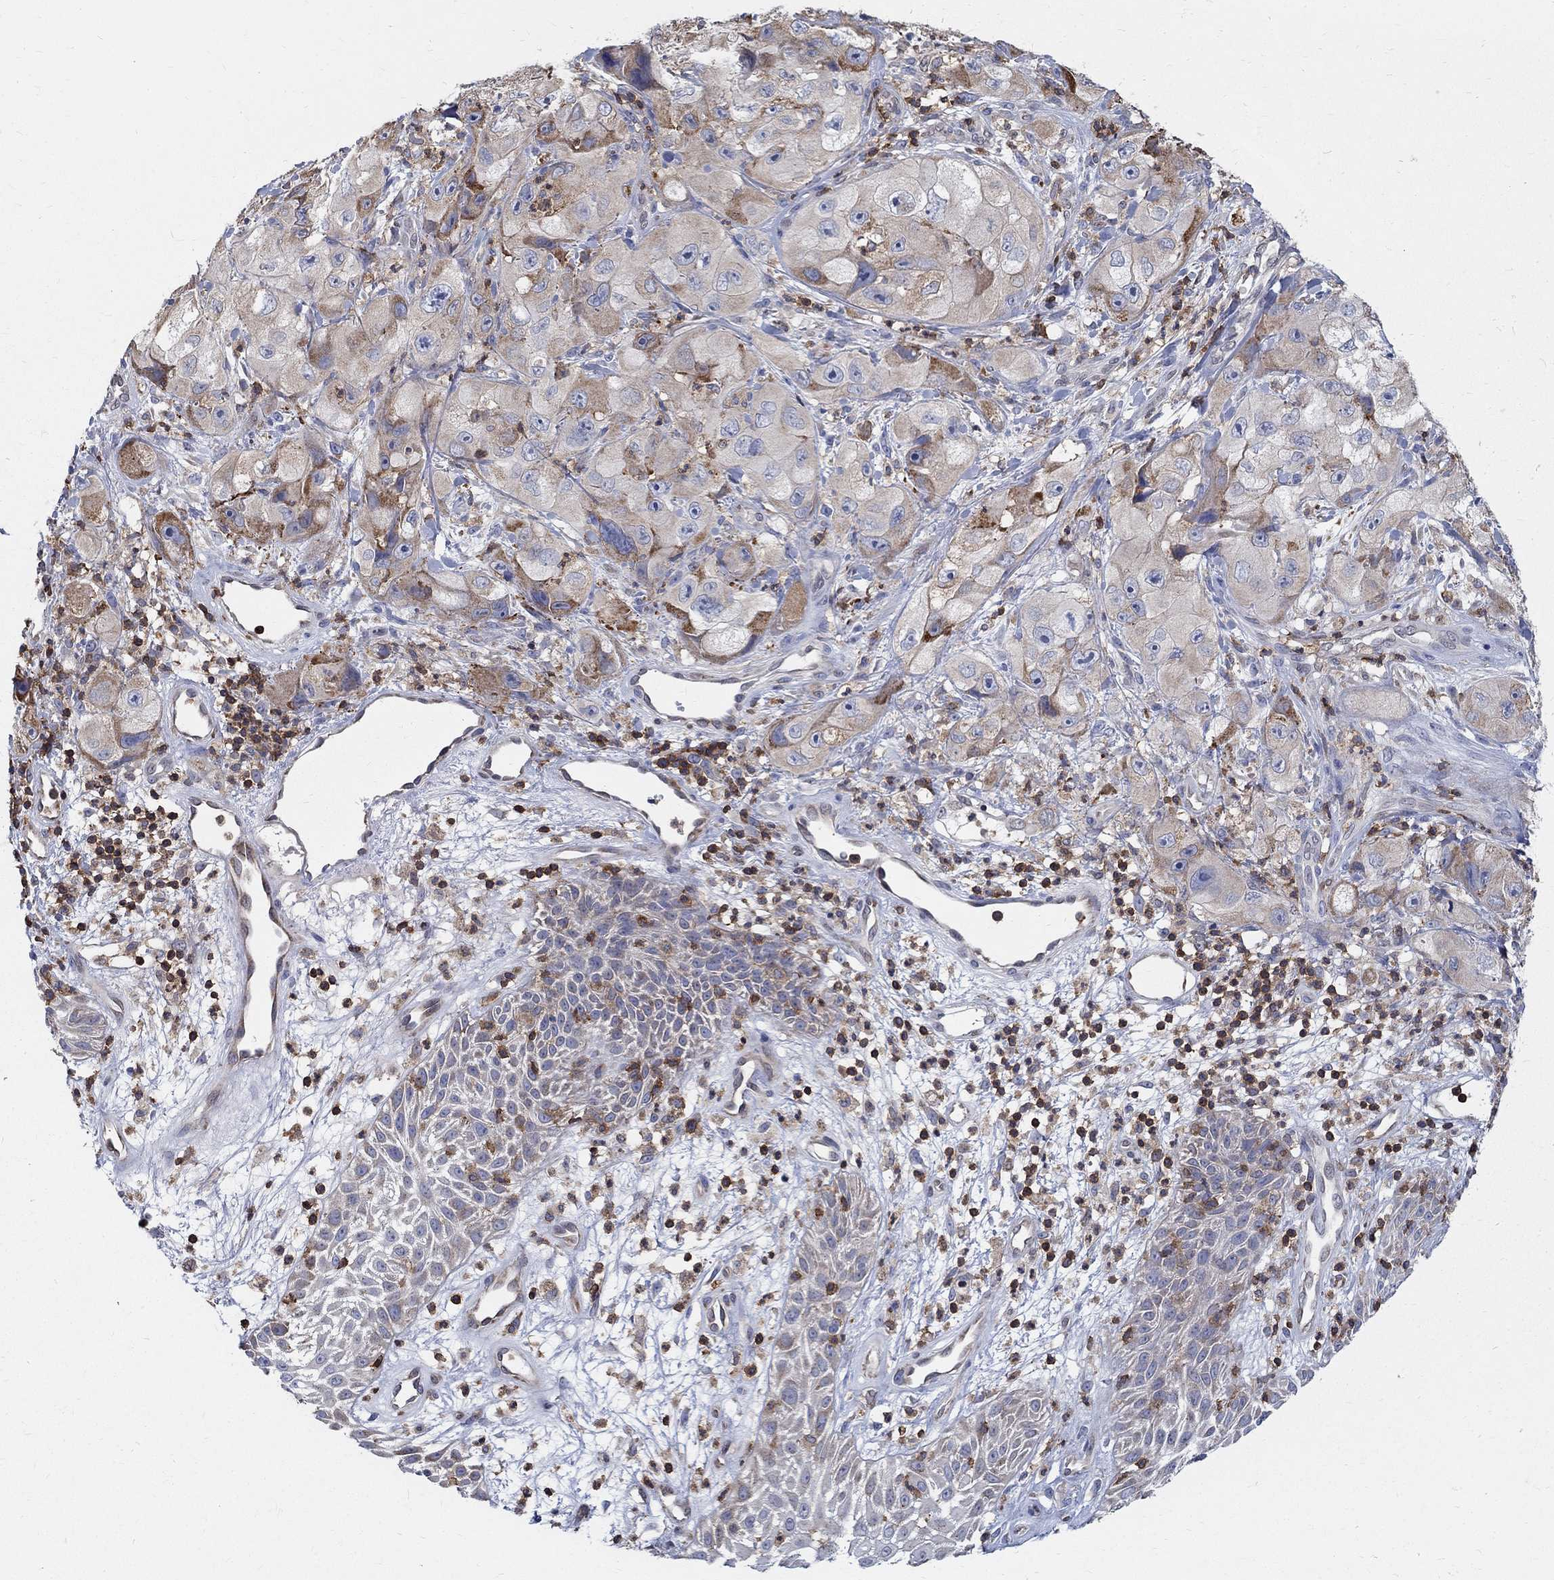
{"staining": {"intensity": "weak", "quantity": "25%-75%", "location": "cytoplasmic/membranous"}, "tissue": "skin cancer", "cell_type": "Tumor cells", "image_type": "cancer", "snomed": [{"axis": "morphology", "description": "Squamous cell carcinoma, NOS"}, {"axis": "topography", "description": "Skin"}, {"axis": "topography", "description": "Subcutis"}], "caption": "This micrograph shows immunohistochemistry (IHC) staining of human skin cancer, with low weak cytoplasmic/membranous expression in about 25%-75% of tumor cells.", "gene": "AGAP2", "patient": {"sex": "male", "age": 73}}